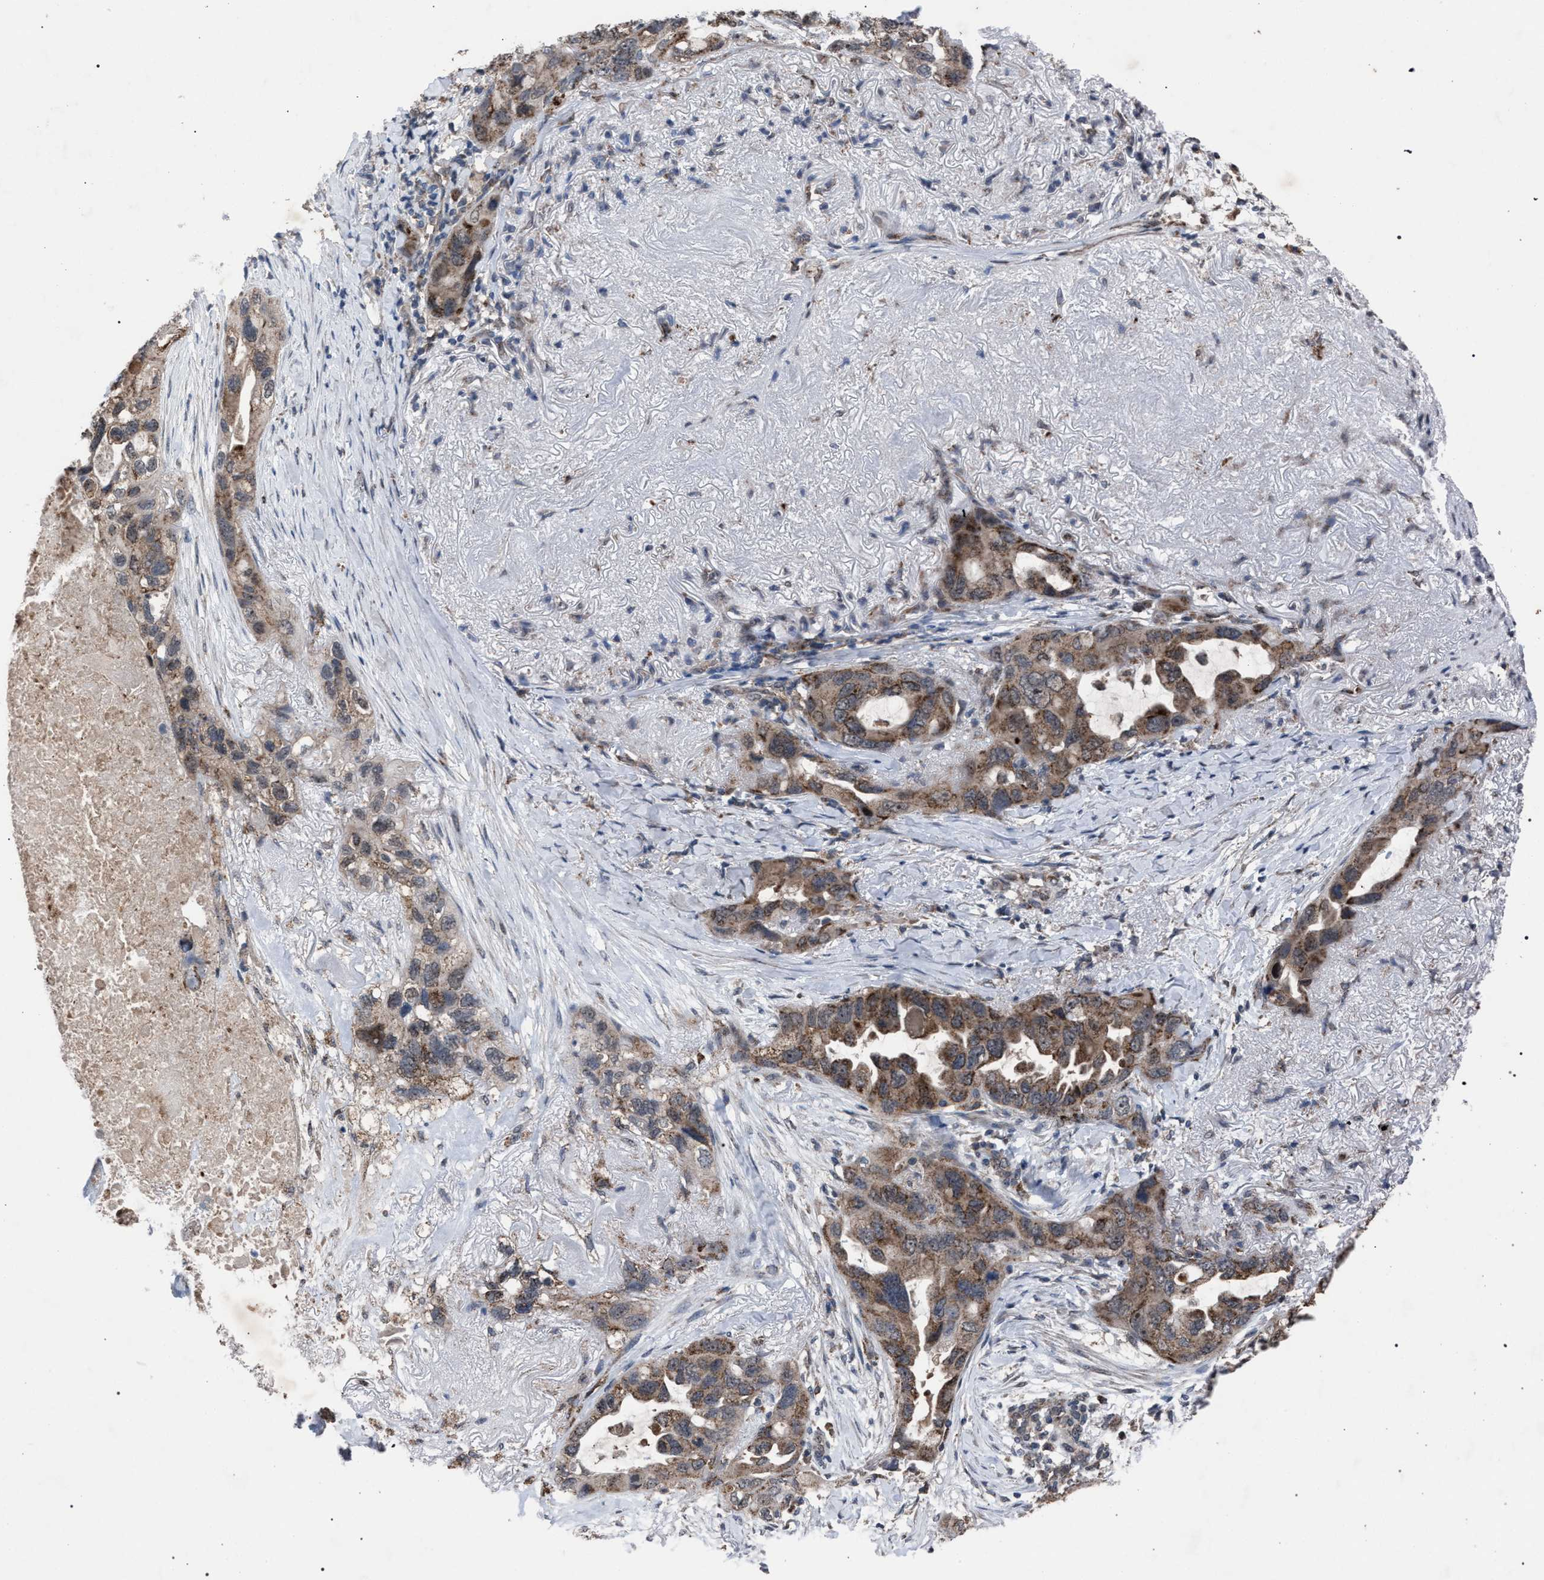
{"staining": {"intensity": "moderate", "quantity": ">75%", "location": "cytoplasmic/membranous"}, "tissue": "lung cancer", "cell_type": "Tumor cells", "image_type": "cancer", "snomed": [{"axis": "morphology", "description": "Squamous cell carcinoma, NOS"}, {"axis": "topography", "description": "Lung"}], "caption": "Tumor cells exhibit medium levels of moderate cytoplasmic/membranous expression in about >75% of cells in human lung cancer.", "gene": "HSD17B4", "patient": {"sex": "female", "age": 73}}